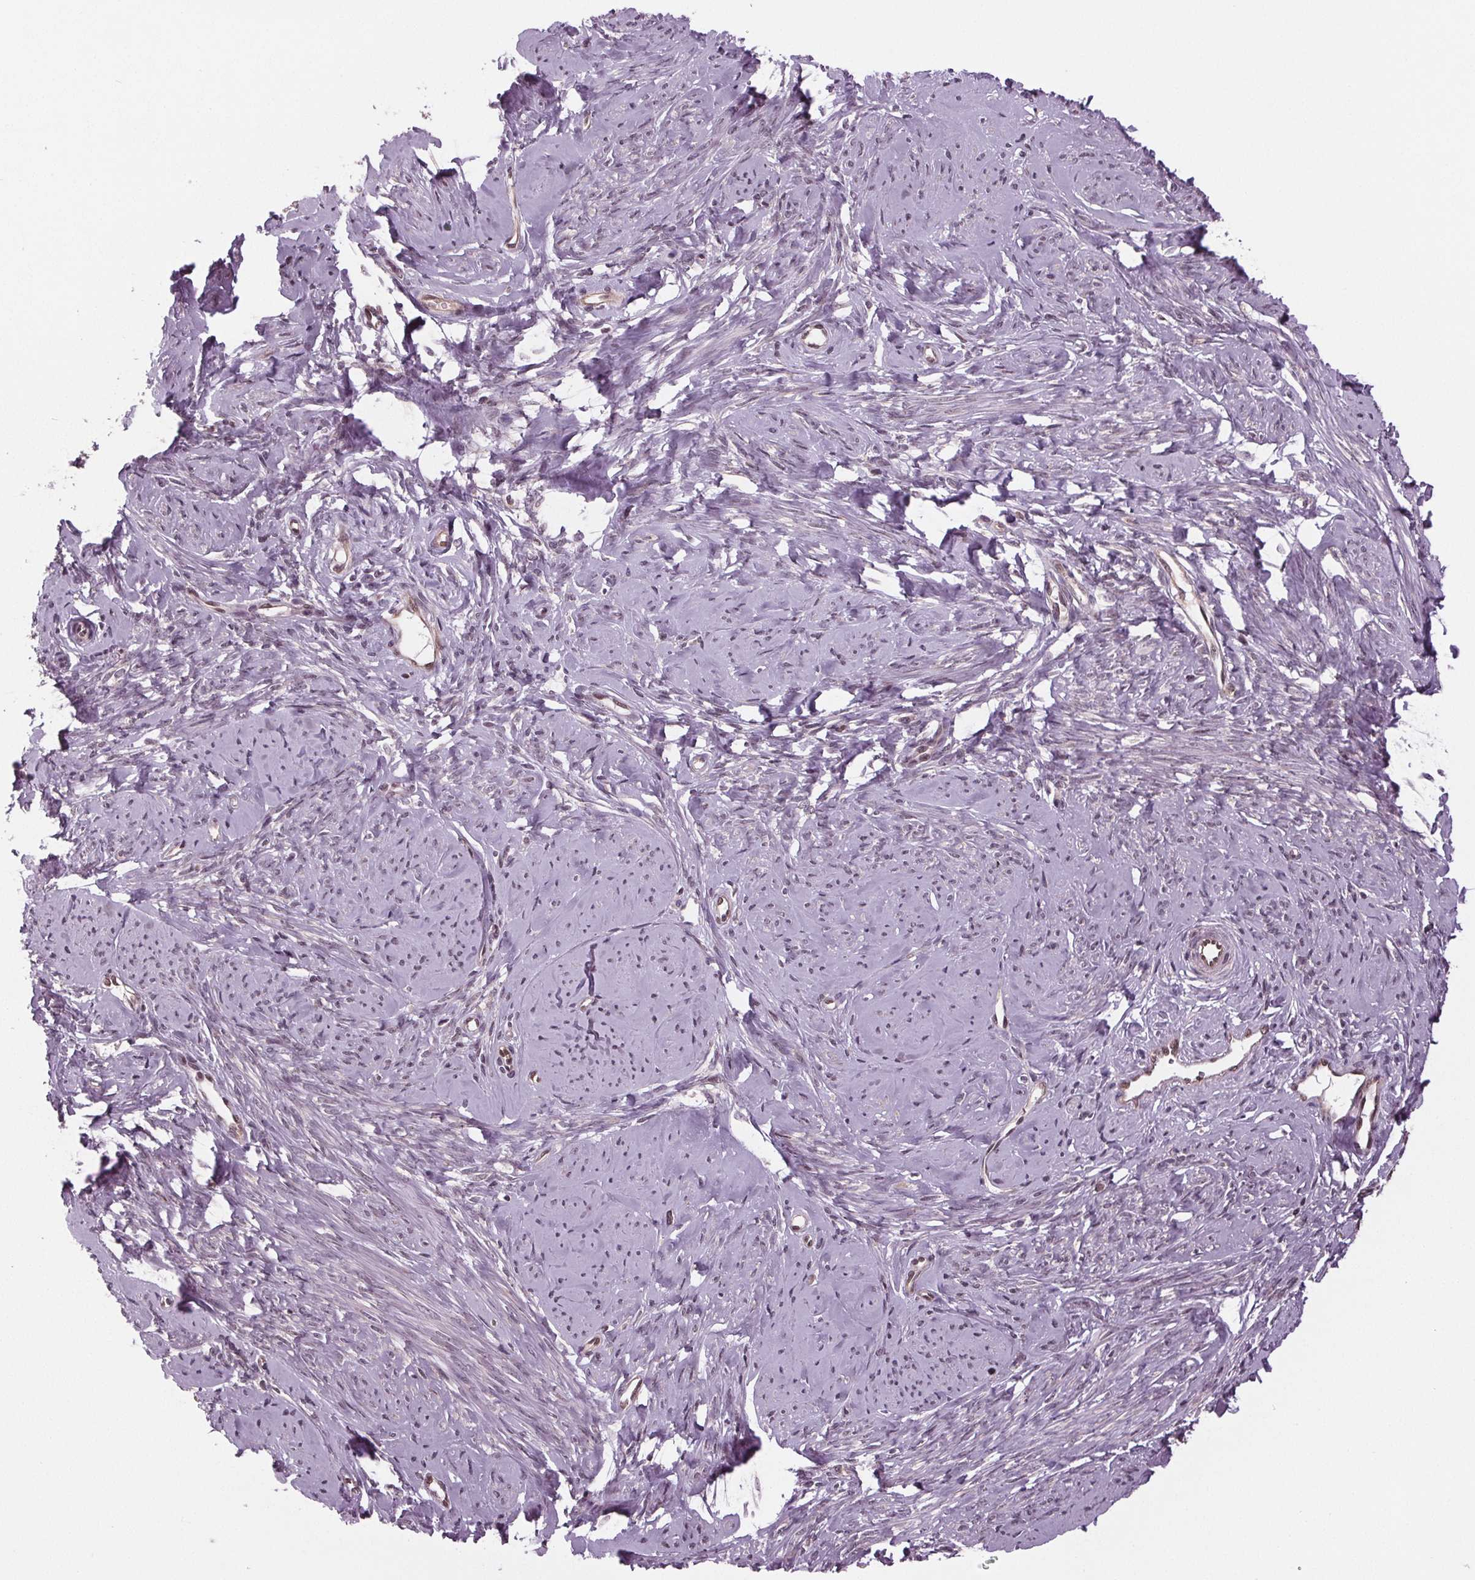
{"staining": {"intensity": "weak", "quantity": "25%-75%", "location": "nuclear"}, "tissue": "smooth muscle", "cell_type": "Smooth muscle cells", "image_type": "normal", "snomed": [{"axis": "morphology", "description": "Normal tissue, NOS"}, {"axis": "topography", "description": "Smooth muscle"}], "caption": "Immunohistochemical staining of unremarkable smooth muscle exhibits 25%-75% levels of weak nuclear protein expression in about 25%-75% of smooth muscle cells.", "gene": "STAT3", "patient": {"sex": "female", "age": 48}}